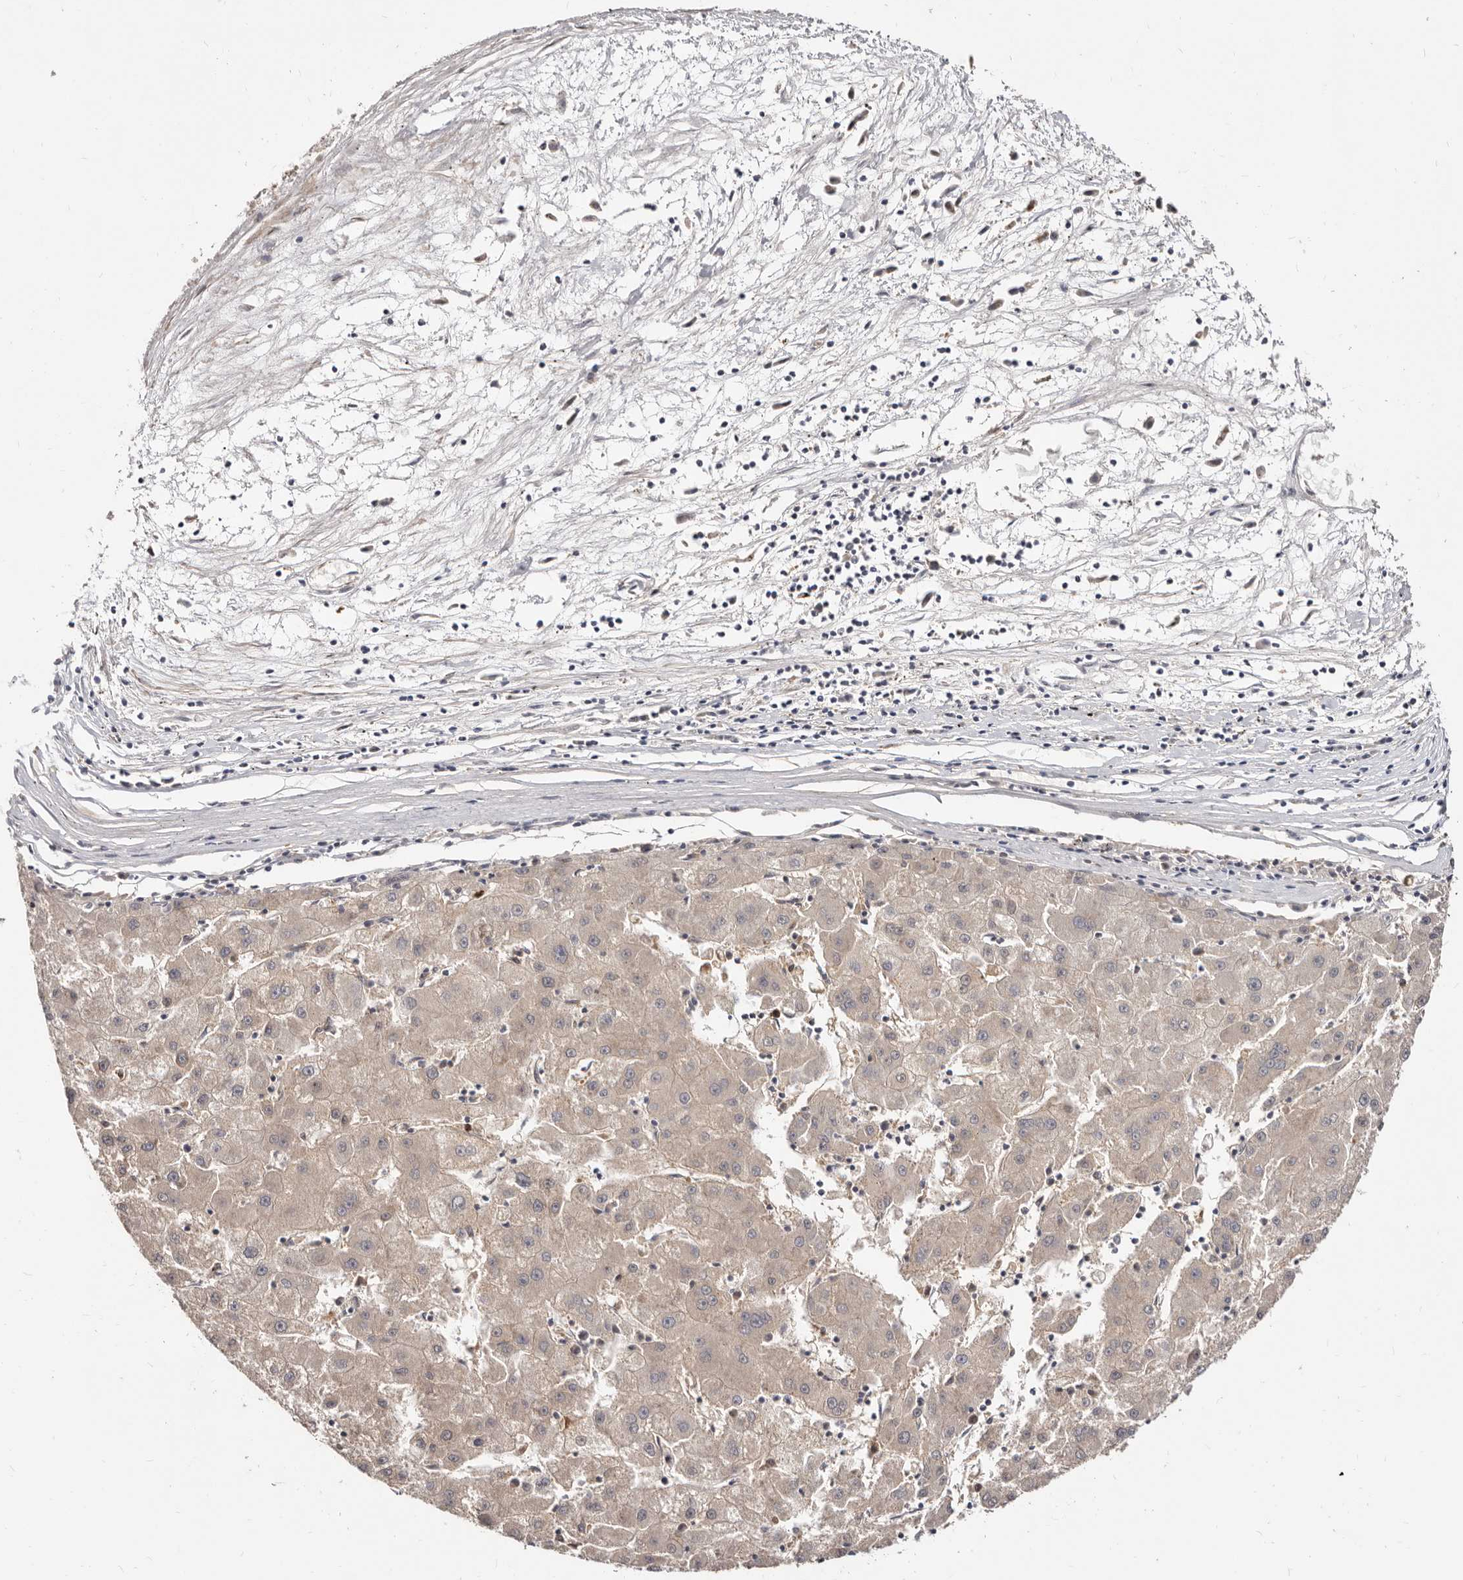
{"staining": {"intensity": "weak", "quantity": ">75%", "location": "cytoplasmic/membranous"}, "tissue": "liver cancer", "cell_type": "Tumor cells", "image_type": "cancer", "snomed": [{"axis": "morphology", "description": "Carcinoma, Hepatocellular, NOS"}, {"axis": "topography", "description": "Liver"}], "caption": "IHC staining of liver cancer, which reveals low levels of weak cytoplasmic/membranous positivity in about >75% of tumor cells indicating weak cytoplasmic/membranous protein expression. The staining was performed using DAB (3,3'-diaminobenzidine) (brown) for protein detection and nuclei were counterstained in hematoxylin (blue).", "gene": "TC2N", "patient": {"sex": "male", "age": 72}}